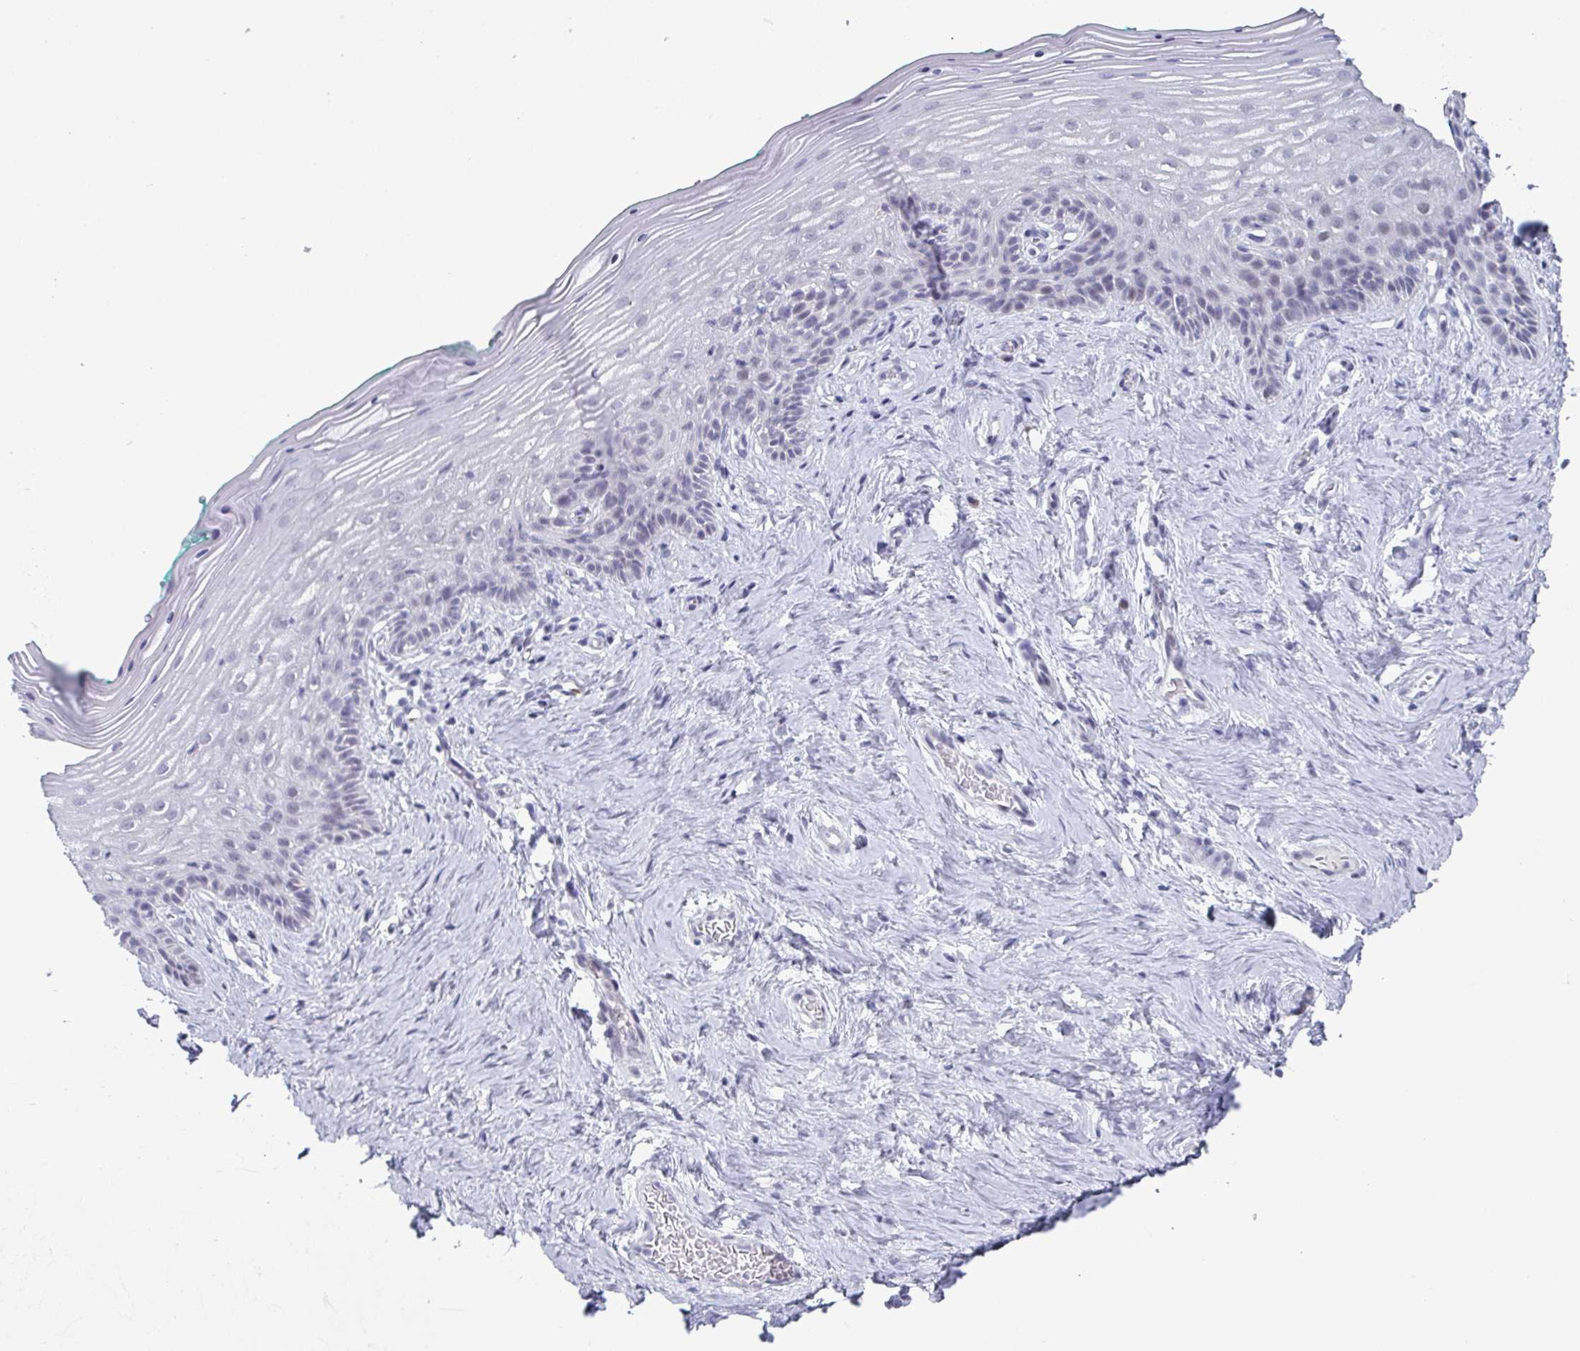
{"staining": {"intensity": "negative", "quantity": "none", "location": "none"}, "tissue": "vagina", "cell_type": "Squamous epithelial cells", "image_type": "normal", "snomed": [{"axis": "morphology", "description": "Normal tissue, NOS"}, {"axis": "topography", "description": "Vagina"}], "caption": "Immunohistochemical staining of unremarkable vagina exhibits no significant staining in squamous epithelial cells. (DAB IHC, high magnification).", "gene": "VSIG10L", "patient": {"sex": "female", "age": 45}}